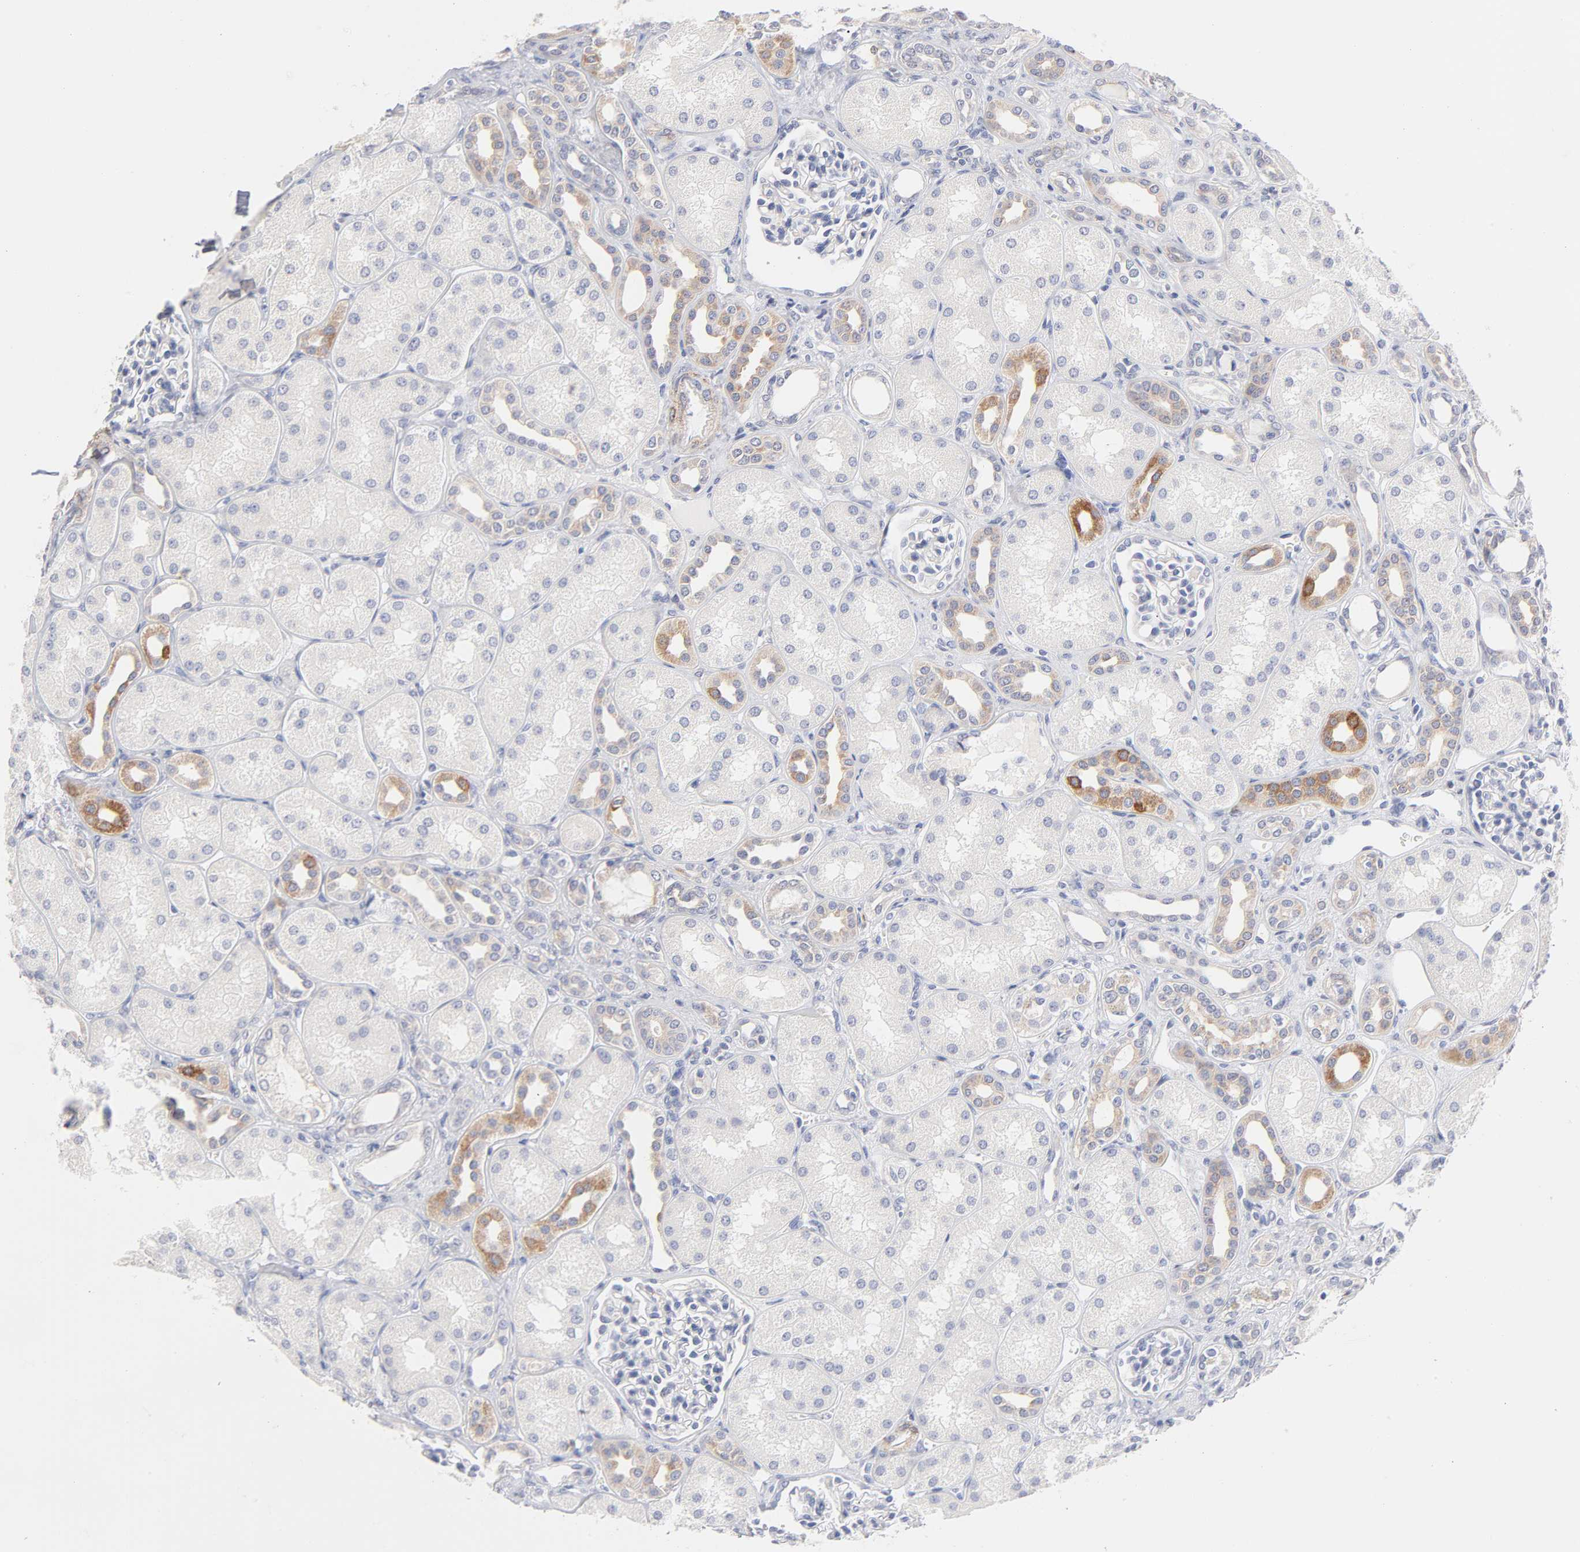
{"staining": {"intensity": "negative", "quantity": "none", "location": "none"}, "tissue": "kidney", "cell_type": "Cells in glomeruli", "image_type": "normal", "snomed": [{"axis": "morphology", "description": "Normal tissue, NOS"}, {"axis": "topography", "description": "Kidney"}], "caption": "The photomicrograph demonstrates no significant staining in cells in glomeruli of kidney. Nuclei are stained in blue.", "gene": "MID1", "patient": {"sex": "male", "age": 7}}